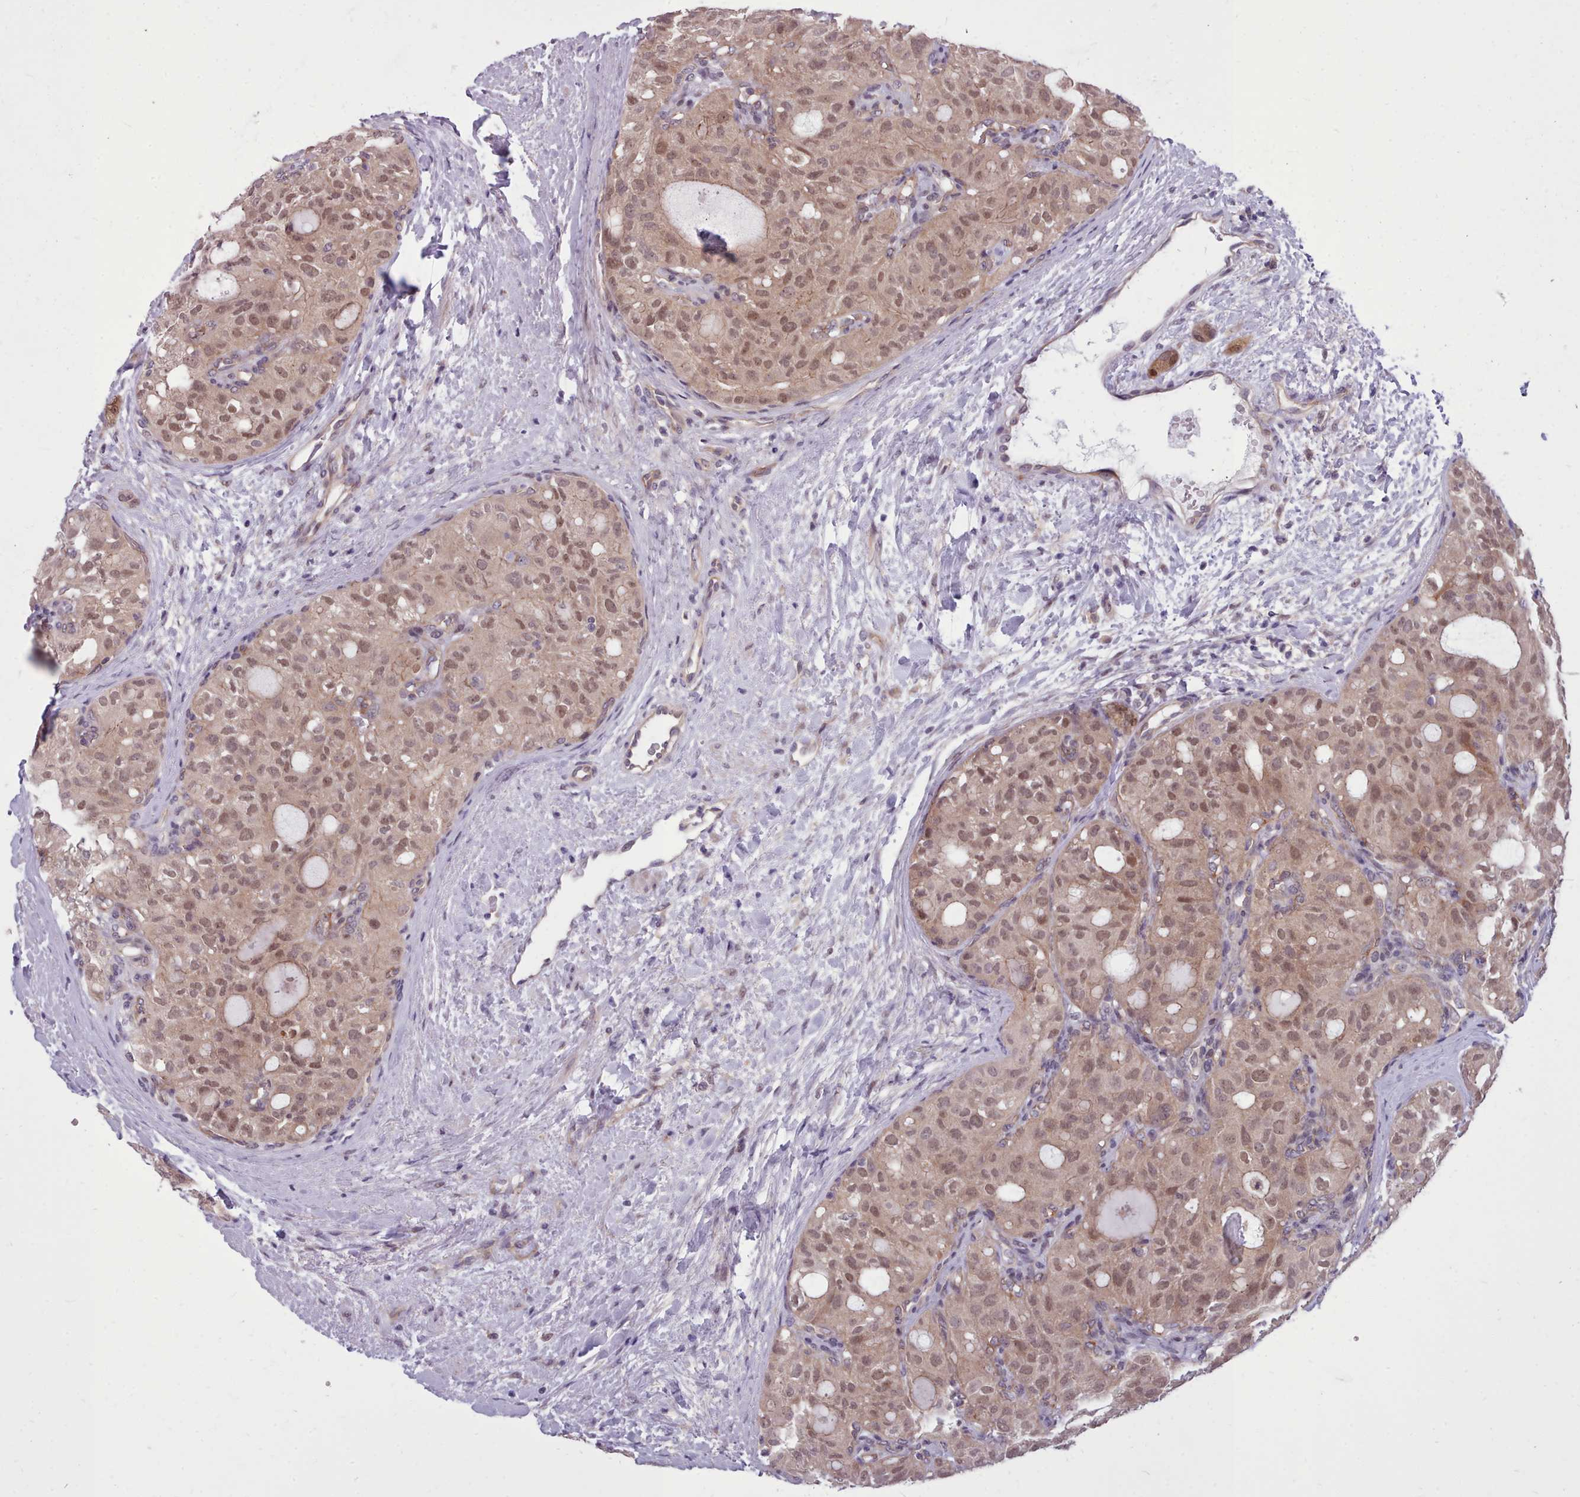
{"staining": {"intensity": "moderate", "quantity": ">75%", "location": "nuclear"}, "tissue": "thyroid cancer", "cell_type": "Tumor cells", "image_type": "cancer", "snomed": [{"axis": "morphology", "description": "Follicular adenoma carcinoma, NOS"}, {"axis": "topography", "description": "Thyroid gland"}], "caption": "DAB immunohistochemical staining of thyroid follicular adenoma carcinoma shows moderate nuclear protein staining in approximately >75% of tumor cells.", "gene": "AHCY", "patient": {"sex": "male", "age": 75}}